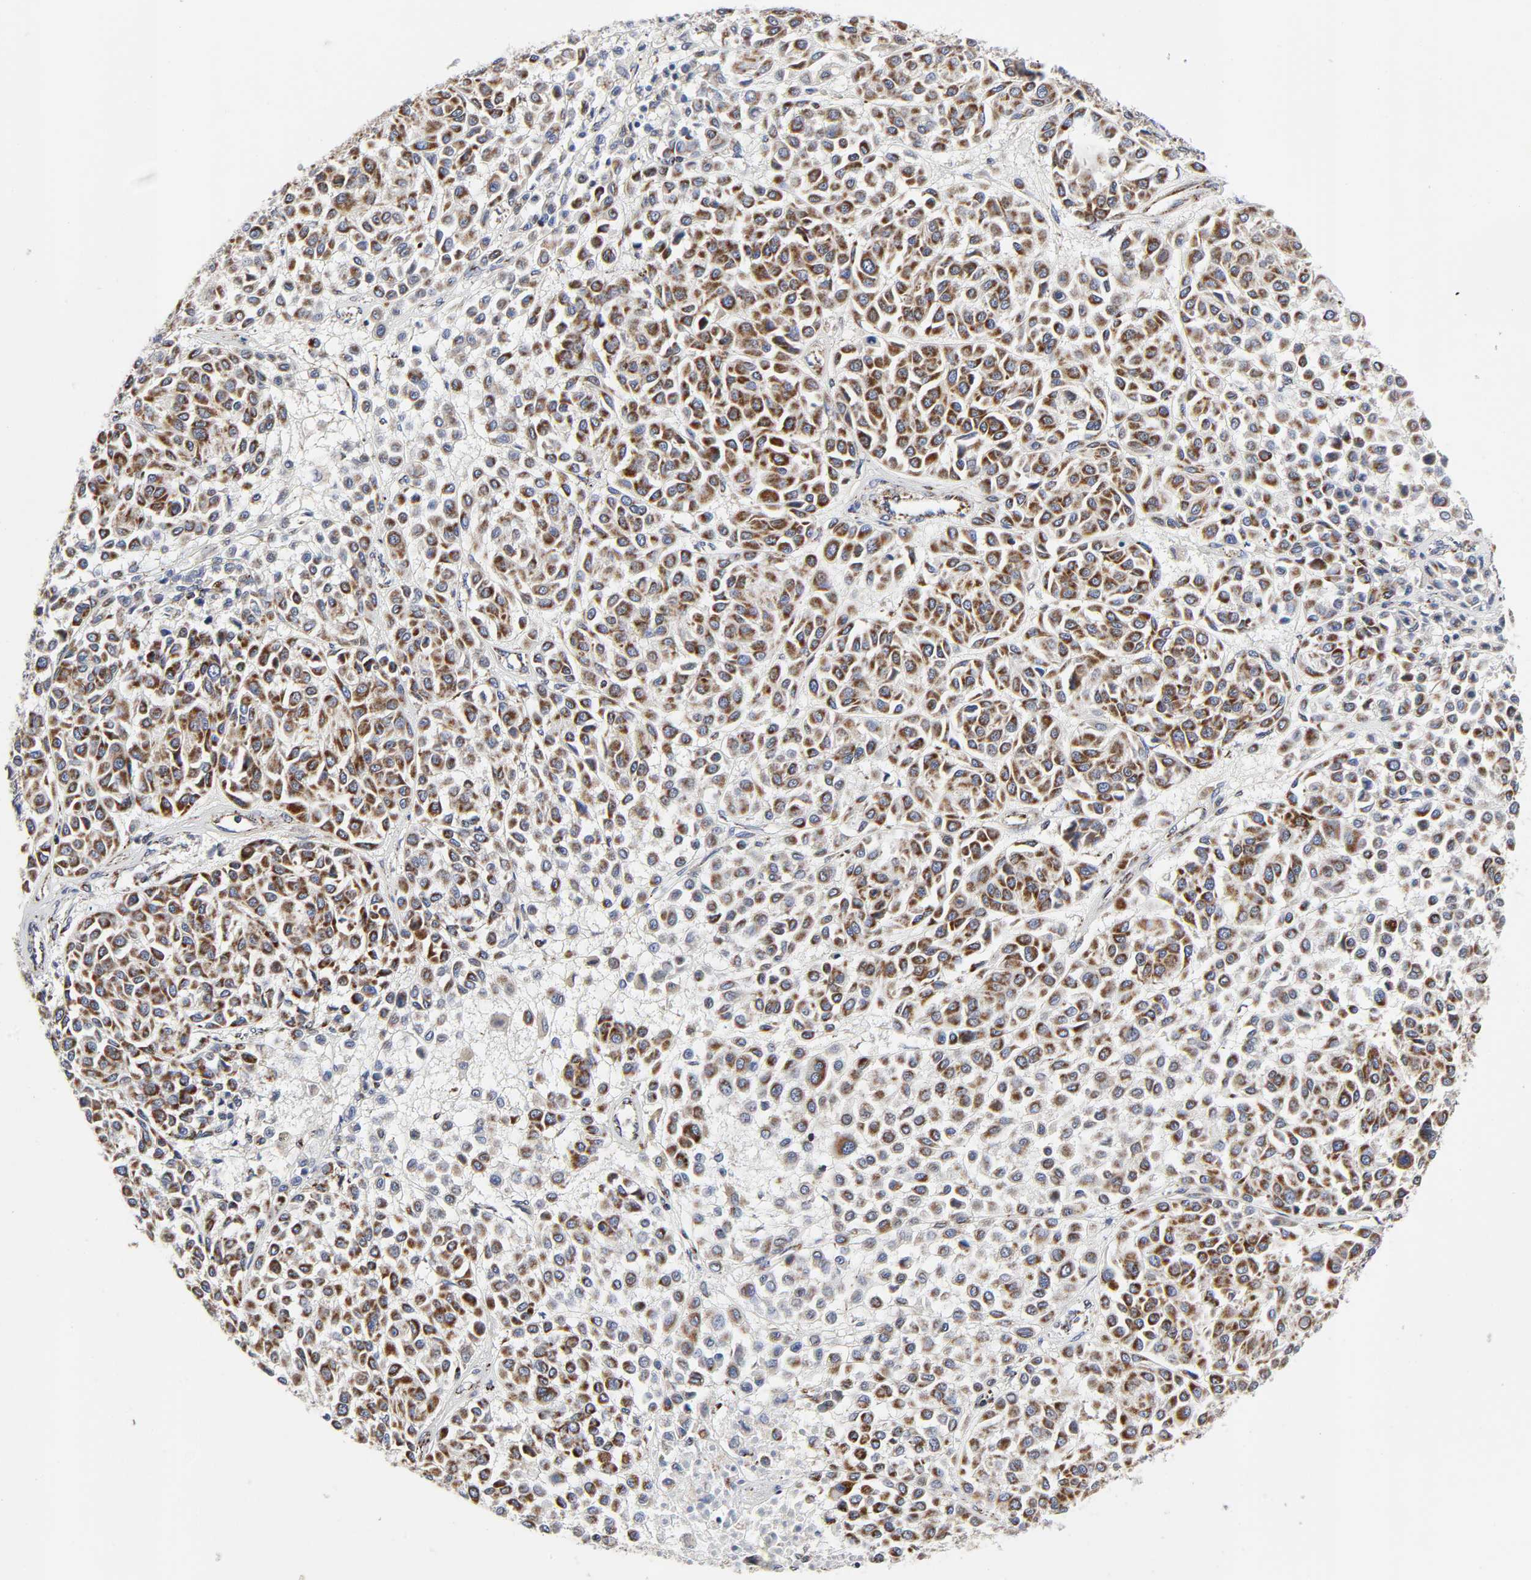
{"staining": {"intensity": "moderate", "quantity": ">75%", "location": "cytoplasmic/membranous"}, "tissue": "melanoma", "cell_type": "Tumor cells", "image_type": "cancer", "snomed": [{"axis": "morphology", "description": "Malignant melanoma, Metastatic site"}, {"axis": "topography", "description": "Soft tissue"}], "caption": "Melanoma stained with a brown dye exhibits moderate cytoplasmic/membranous positive positivity in approximately >75% of tumor cells.", "gene": "AOPEP", "patient": {"sex": "male", "age": 41}}